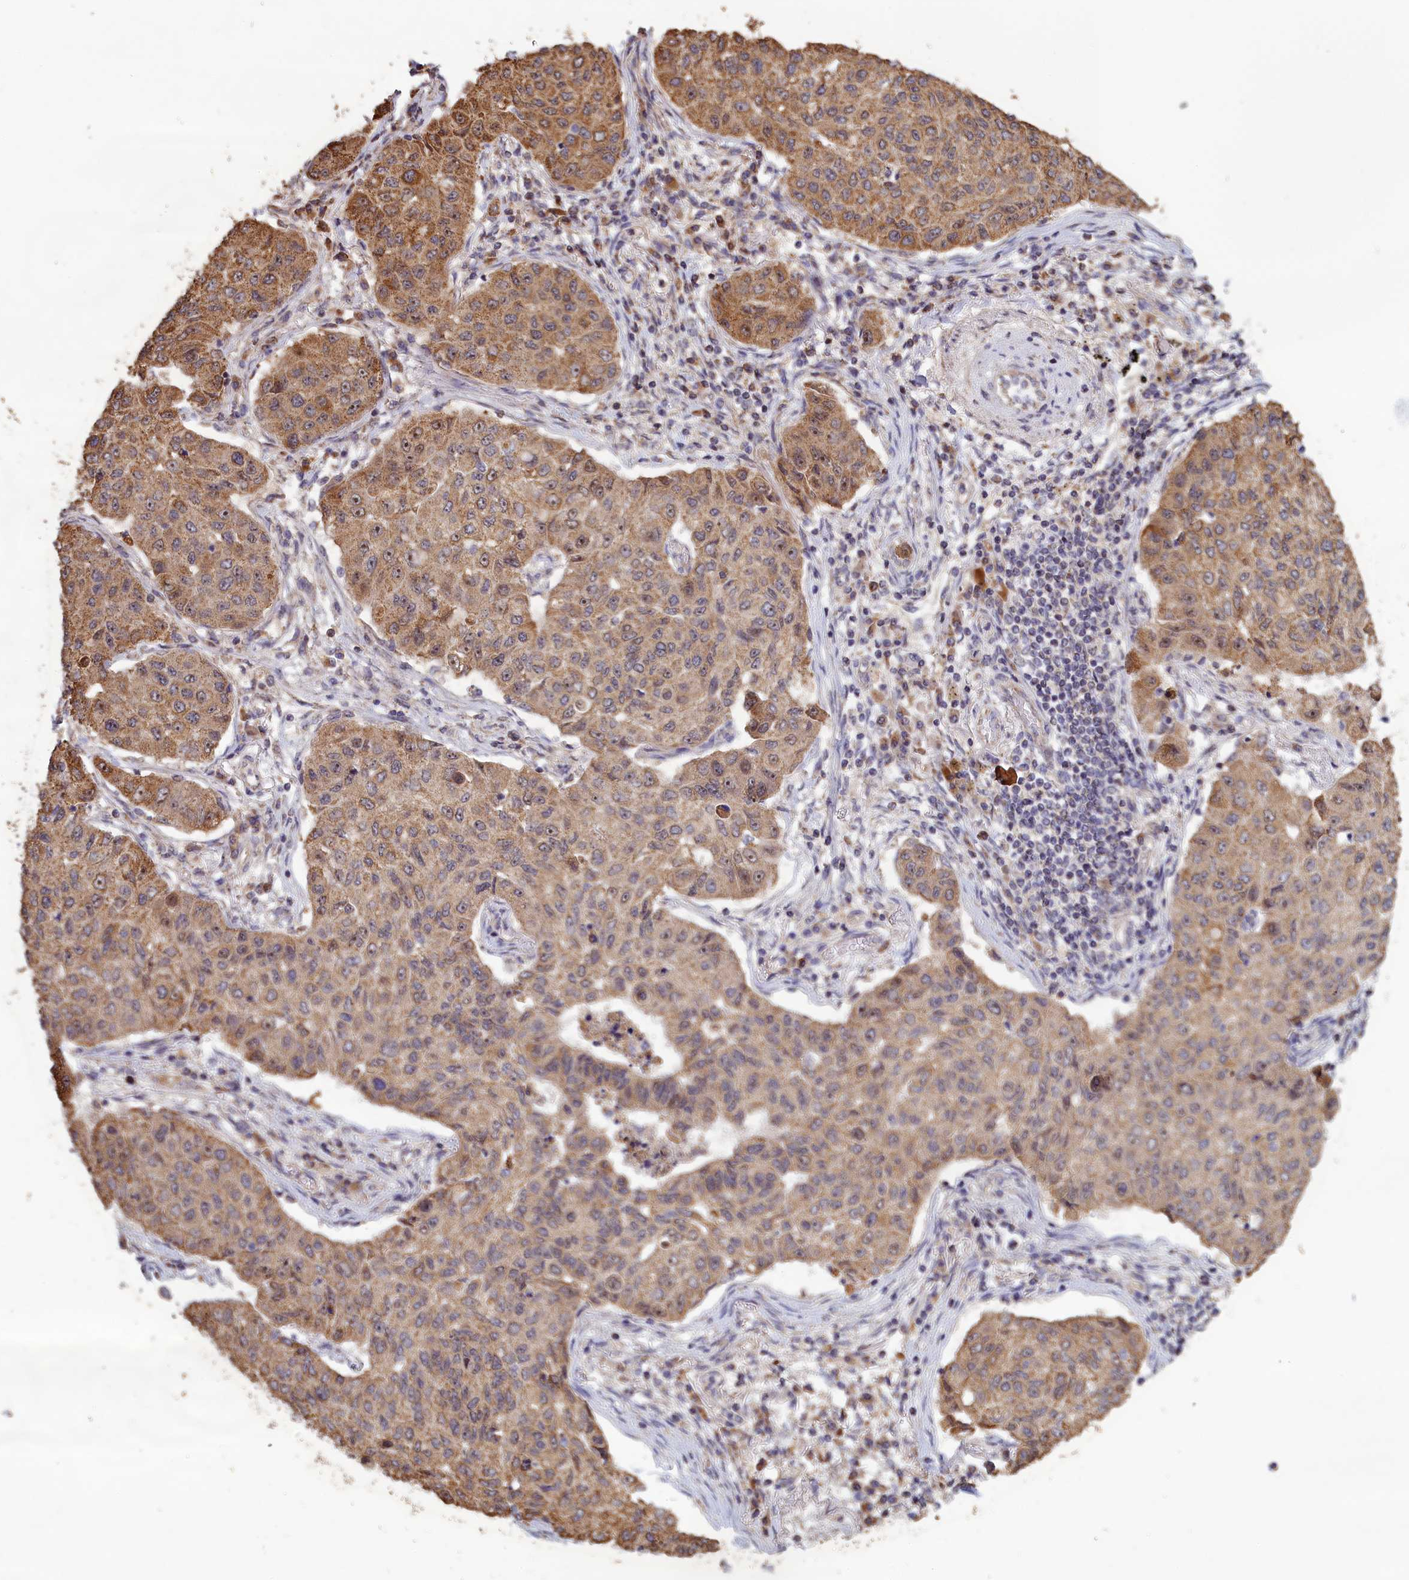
{"staining": {"intensity": "moderate", "quantity": ">75%", "location": "cytoplasmic/membranous"}, "tissue": "lung cancer", "cell_type": "Tumor cells", "image_type": "cancer", "snomed": [{"axis": "morphology", "description": "Squamous cell carcinoma, NOS"}, {"axis": "topography", "description": "Lung"}], "caption": "This image shows immunohistochemistry (IHC) staining of squamous cell carcinoma (lung), with medium moderate cytoplasmic/membranous positivity in about >75% of tumor cells.", "gene": "ZNF816", "patient": {"sex": "male", "age": 74}}